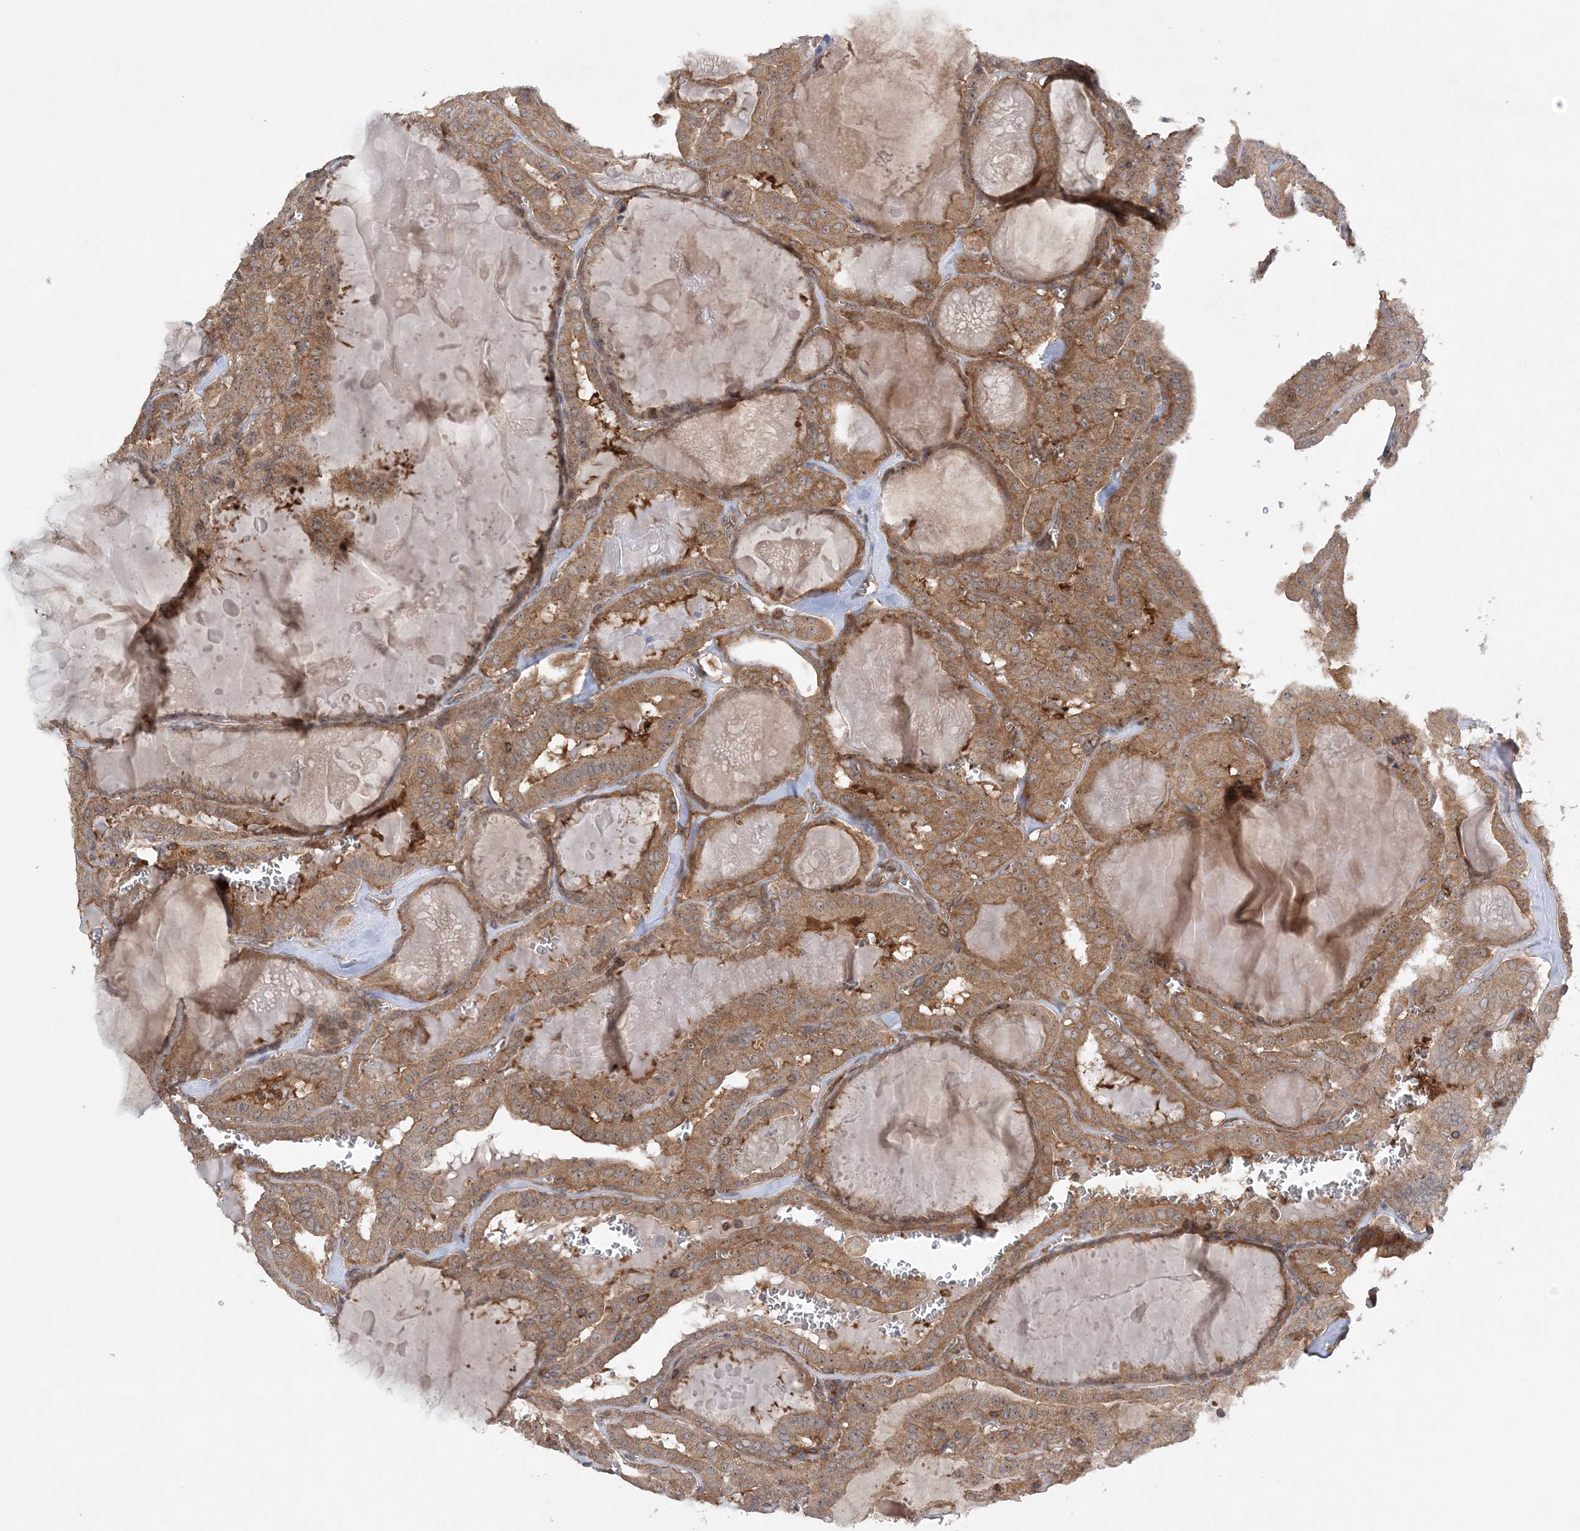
{"staining": {"intensity": "moderate", "quantity": ">75%", "location": "cytoplasmic/membranous,nuclear"}, "tissue": "thyroid cancer", "cell_type": "Tumor cells", "image_type": "cancer", "snomed": [{"axis": "morphology", "description": "Papillary adenocarcinoma, NOS"}, {"axis": "topography", "description": "Thyroid gland"}], "caption": "Immunohistochemistry of thyroid papillary adenocarcinoma demonstrates medium levels of moderate cytoplasmic/membranous and nuclear positivity in about >75% of tumor cells.", "gene": "ACAP2", "patient": {"sex": "male", "age": 52}}